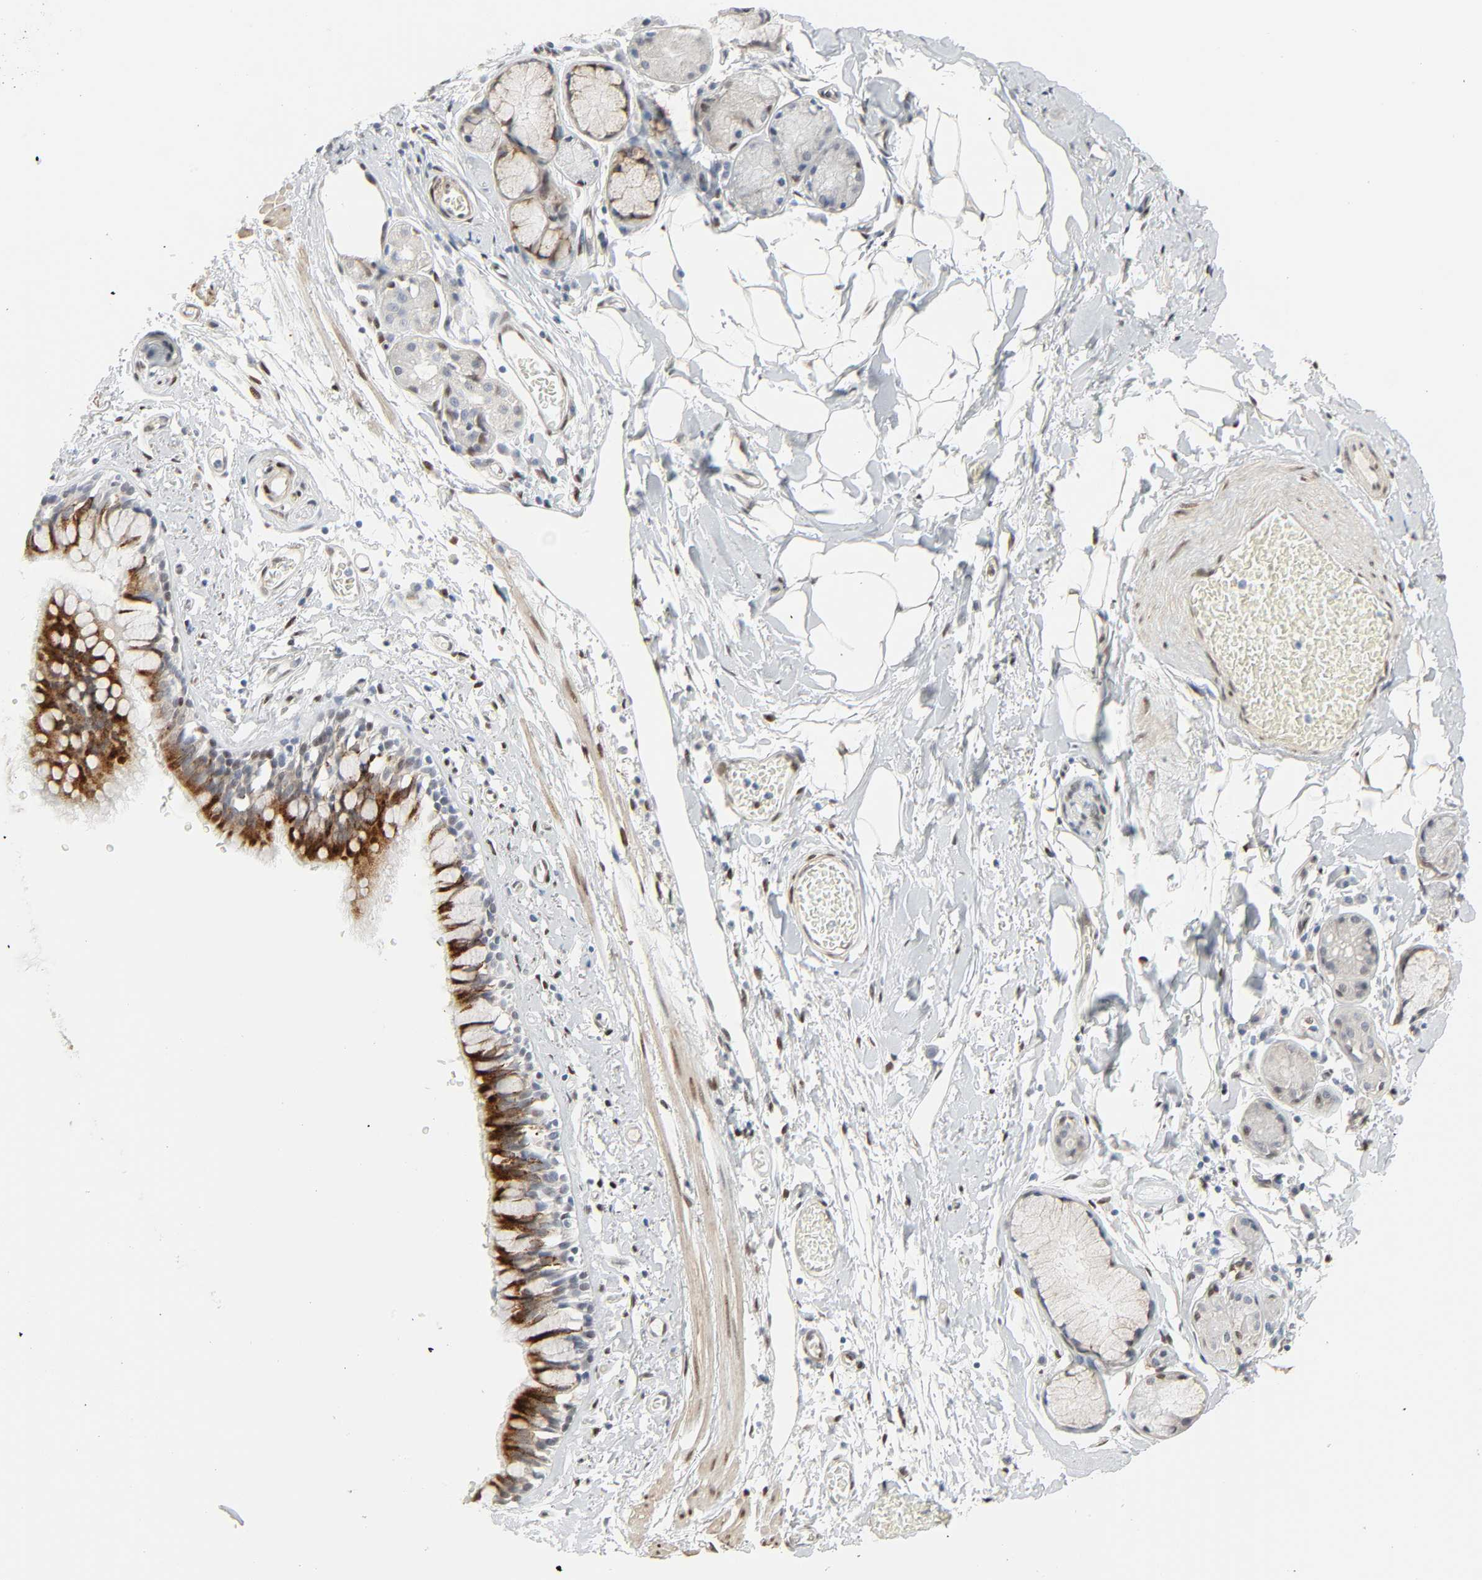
{"staining": {"intensity": "strong", "quantity": ">75%", "location": "cytoplasmic/membranous"}, "tissue": "bronchus", "cell_type": "Respiratory epithelial cells", "image_type": "normal", "snomed": [{"axis": "morphology", "description": "Normal tissue, NOS"}, {"axis": "topography", "description": "Lymph node of abdomen"}, {"axis": "topography", "description": "Lymph node of pelvis"}], "caption": "DAB immunohistochemical staining of benign human bronchus exhibits strong cytoplasmic/membranous protein positivity in approximately >75% of respiratory epithelial cells.", "gene": "ZBTB16", "patient": {"sex": "female", "age": 65}}